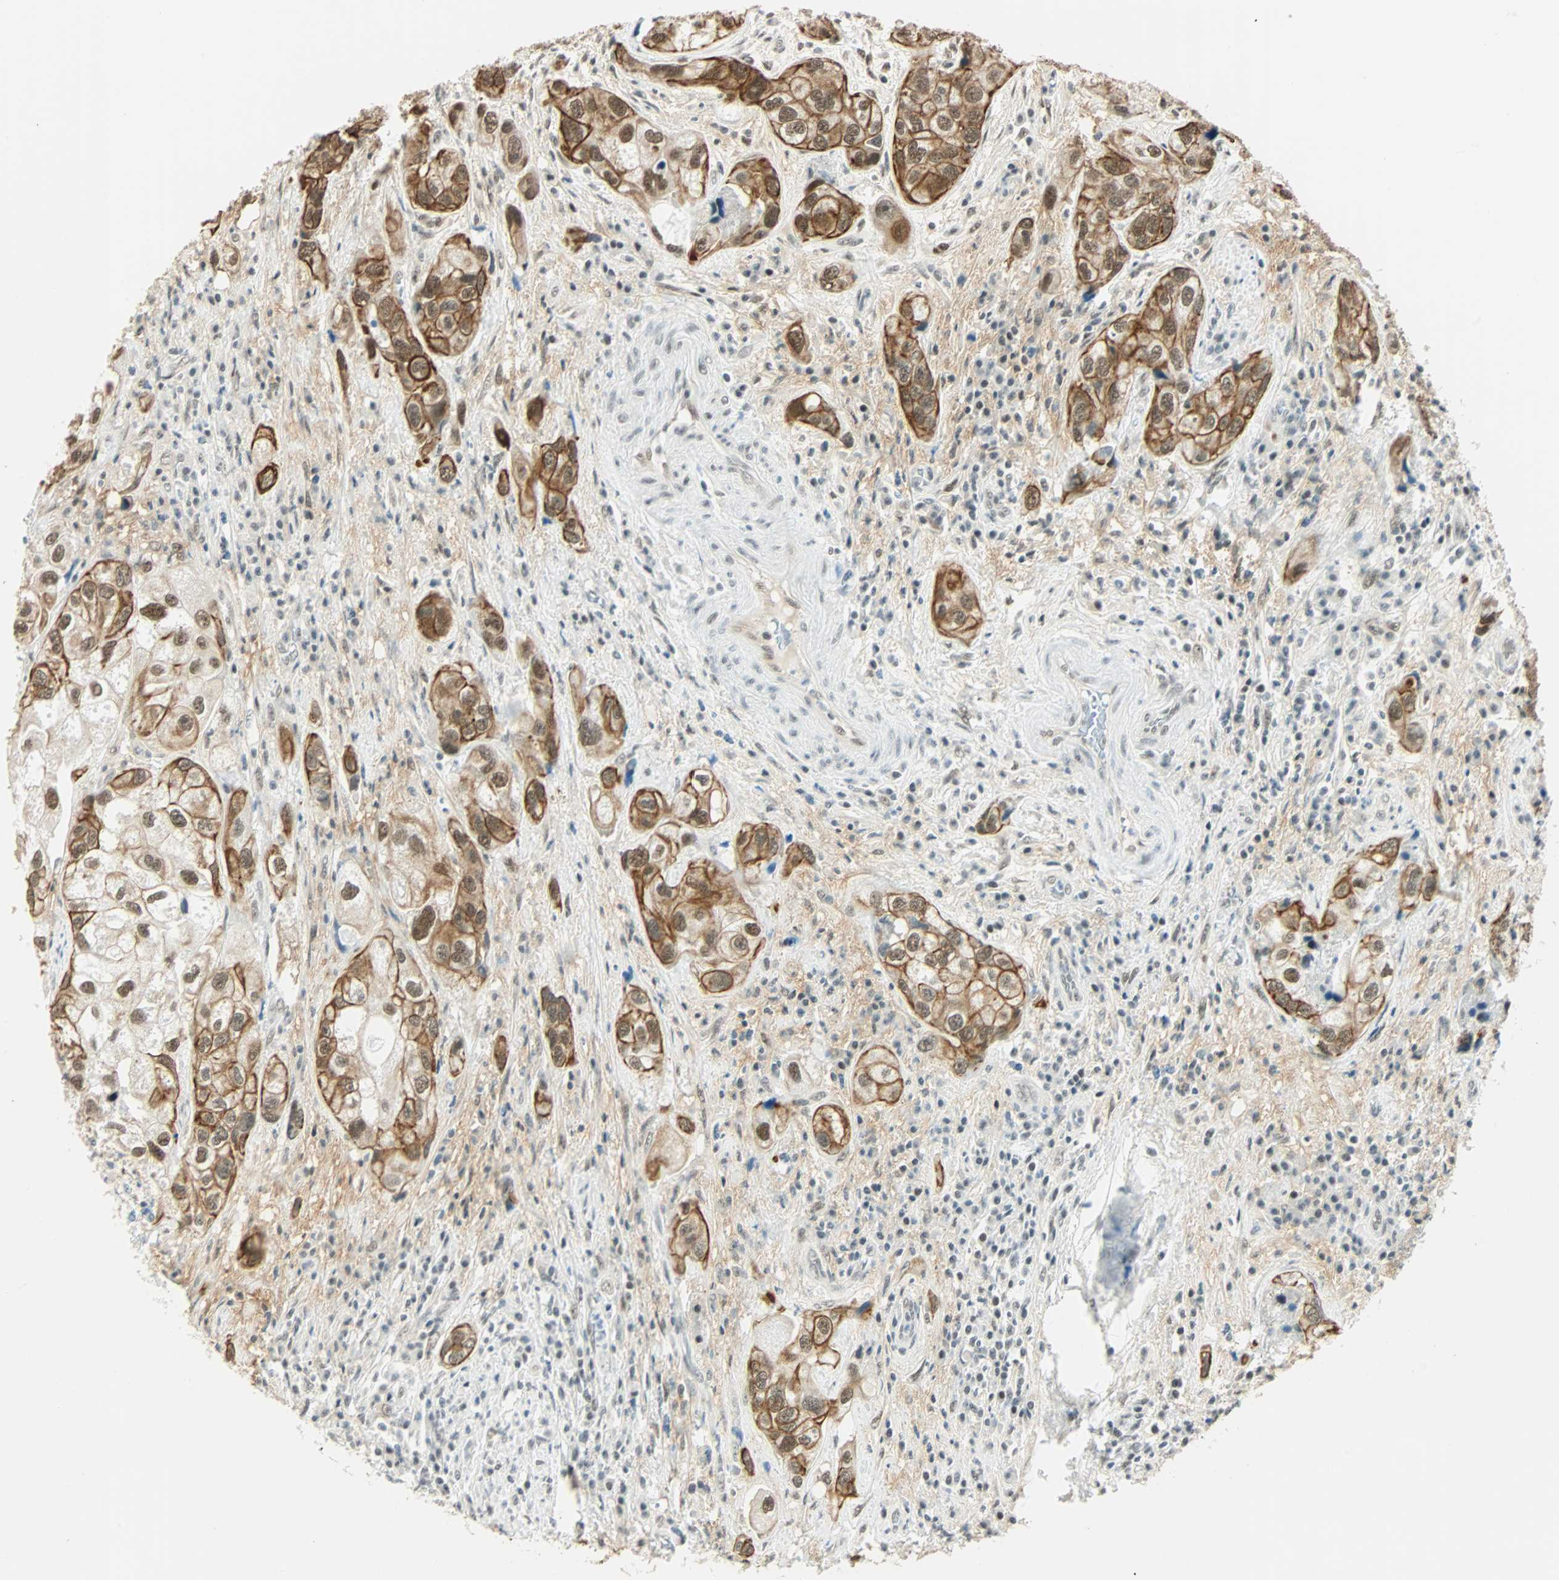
{"staining": {"intensity": "strong", "quantity": ">75%", "location": "cytoplasmic/membranous,nuclear"}, "tissue": "urothelial cancer", "cell_type": "Tumor cells", "image_type": "cancer", "snomed": [{"axis": "morphology", "description": "Urothelial carcinoma, High grade"}, {"axis": "topography", "description": "Urinary bladder"}], "caption": "Protein expression analysis of human high-grade urothelial carcinoma reveals strong cytoplasmic/membranous and nuclear staining in approximately >75% of tumor cells.", "gene": "NELFE", "patient": {"sex": "female", "age": 64}}